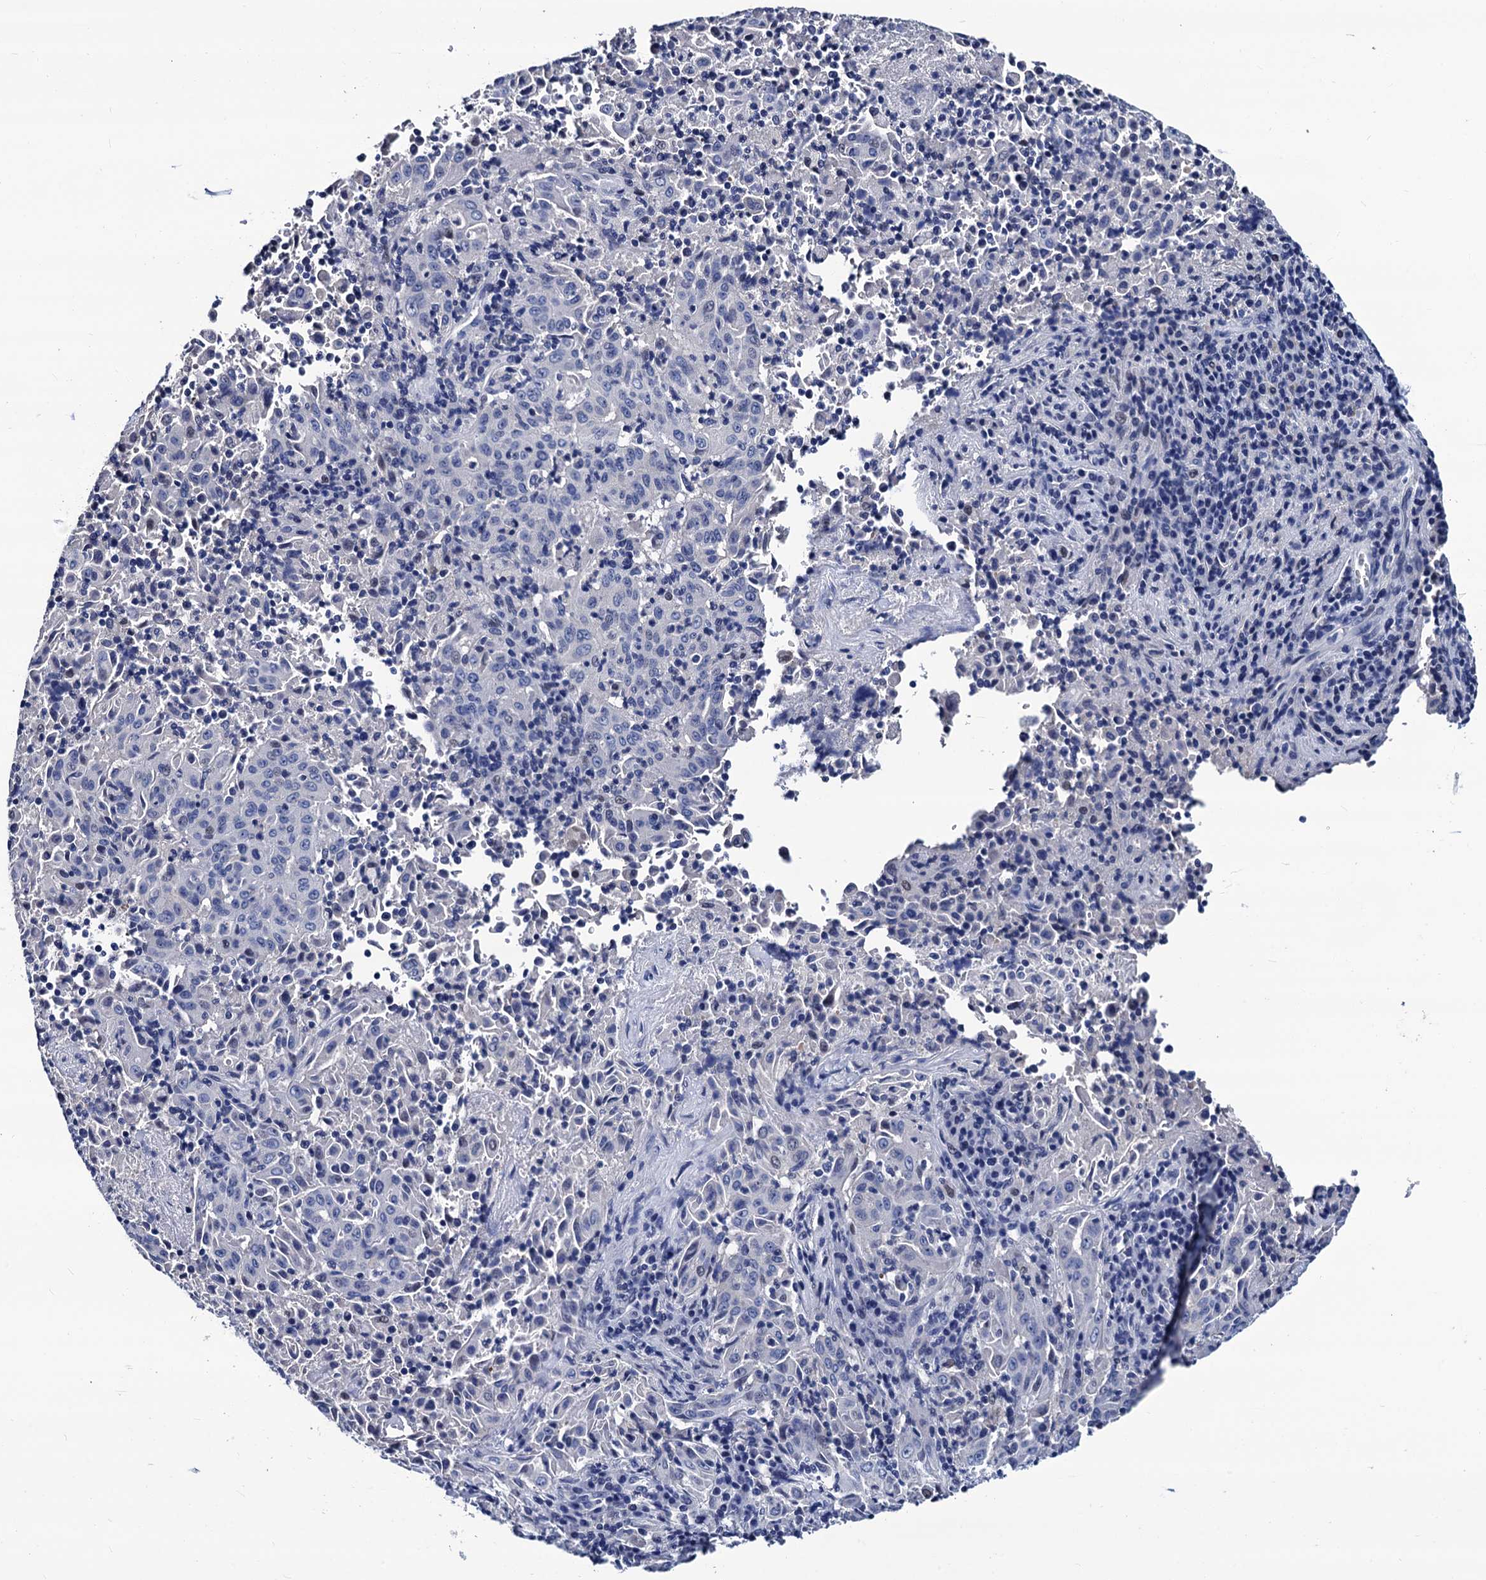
{"staining": {"intensity": "negative", "quantity": "none", "location": "none"}, "tissue": "pancreatic cancer", "cell_type": "Tumor cells", "image_type": "cancer", "snomed": [{"axis": "morphology", "description": "Adenocarcinoma, NOS"}, {"axis": "topography", "description": "Pancreas"}], "caption": "The micrograph reveals no significant positivity in tumor cells of adenocarcinoma (pancreatic).", "gene": "LRRC30", "patient": {"sex": "male", "age": 51}}